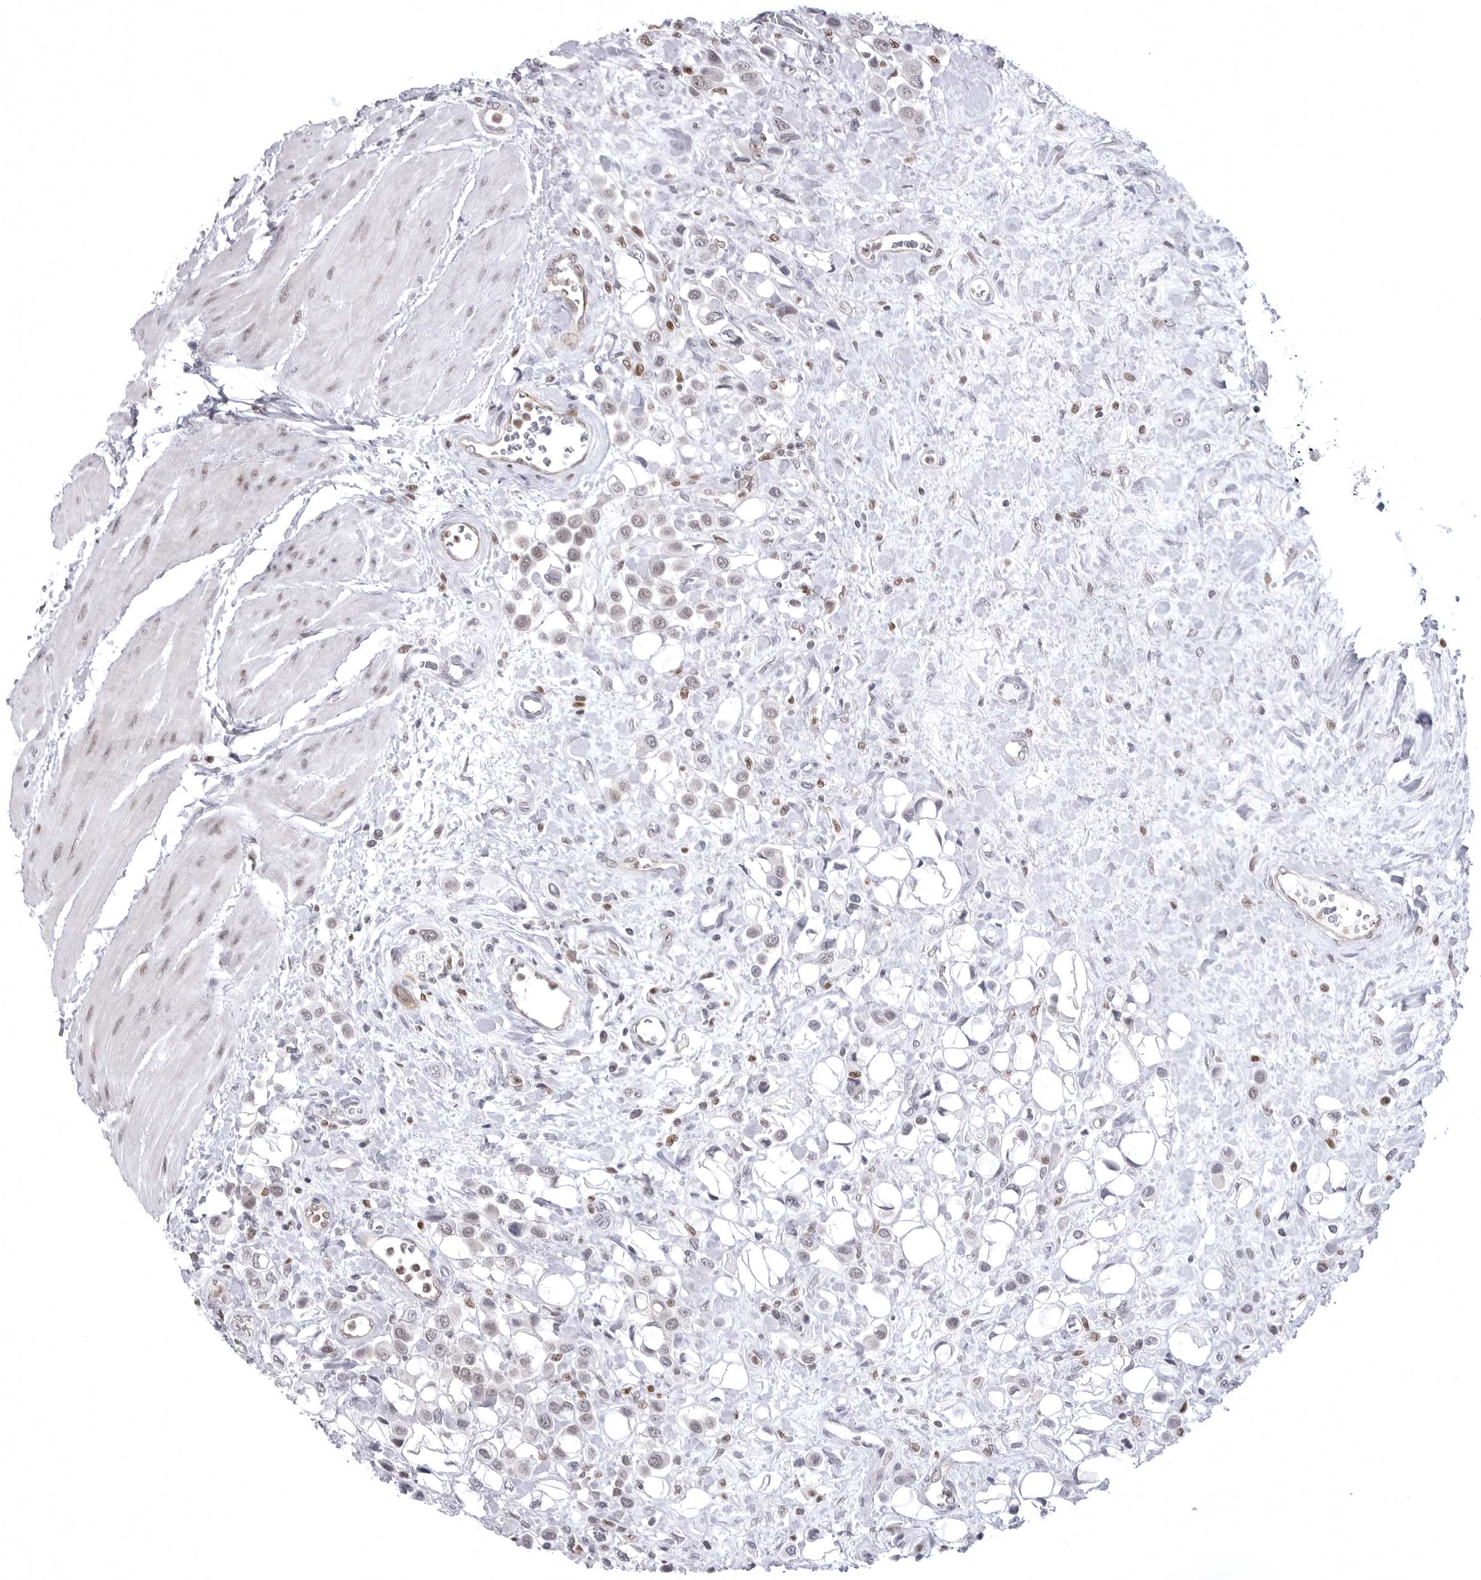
{"staining": {"intensity": "weak", "quantity": "<25%", "location": "nuclear"}, "tissue": "urothelial cancer", "cell_type": "Tumor cells", "image_type": "cancer", "snomed": [{"axis": "morphology", "description": "Urothelial carcinoma, High grade"}, {"axis": "topography", "description": "Urinary bladder"}], "caption": "The micrograph reveals no staining of tumor cells in urothelial carcinoma (high-grade). The staining was performed using DAB to visualize the protein expression in brown, while the nuclei were stained in blue with hematoxylin (Magnification: 20x).", "gene": "PTK2B", "patient": {"sex": "male", "age": 50}}